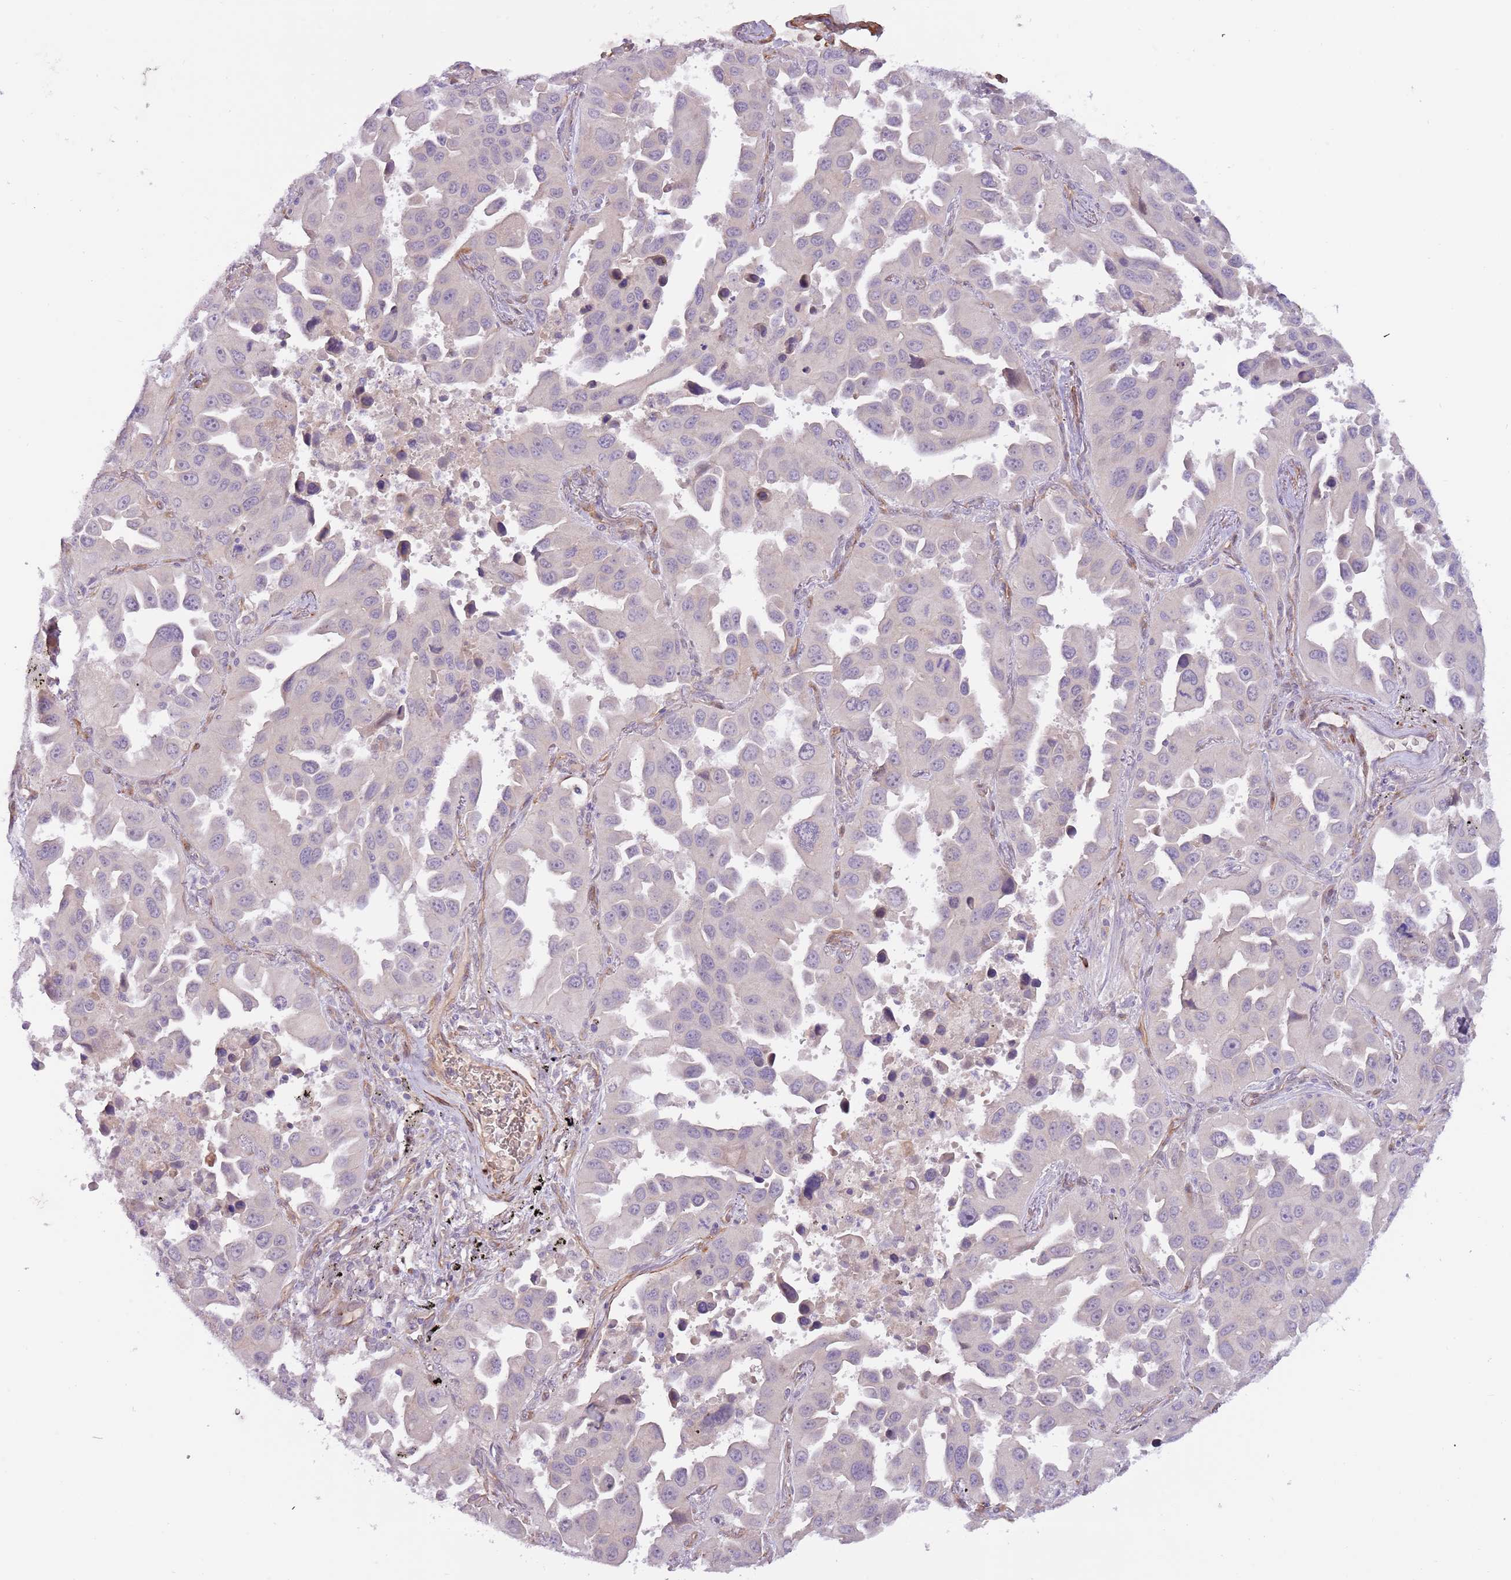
{"staining": {"intensity": "negative", "quantity": "none", "location": "none"}, "tissue": "lung cancer", "cell_type": "Tumor cells", "image_type": "cancer", "snomed": [{"axis": "morphology", "description": "Adenocarcinoma, NOS"}, {"axis": "topography", "description": "Lung"}], "caption": "Lung cancer was stained to show a protein in brown. There is no significant expression in tumor cells. (Brightfield microscopy of DAB (3,3'-diaminobenzidine) immunohistochemistry (IHC) at high magnification).", "gene": "MRO", "patient": {"sex": "male", "age": 66}}